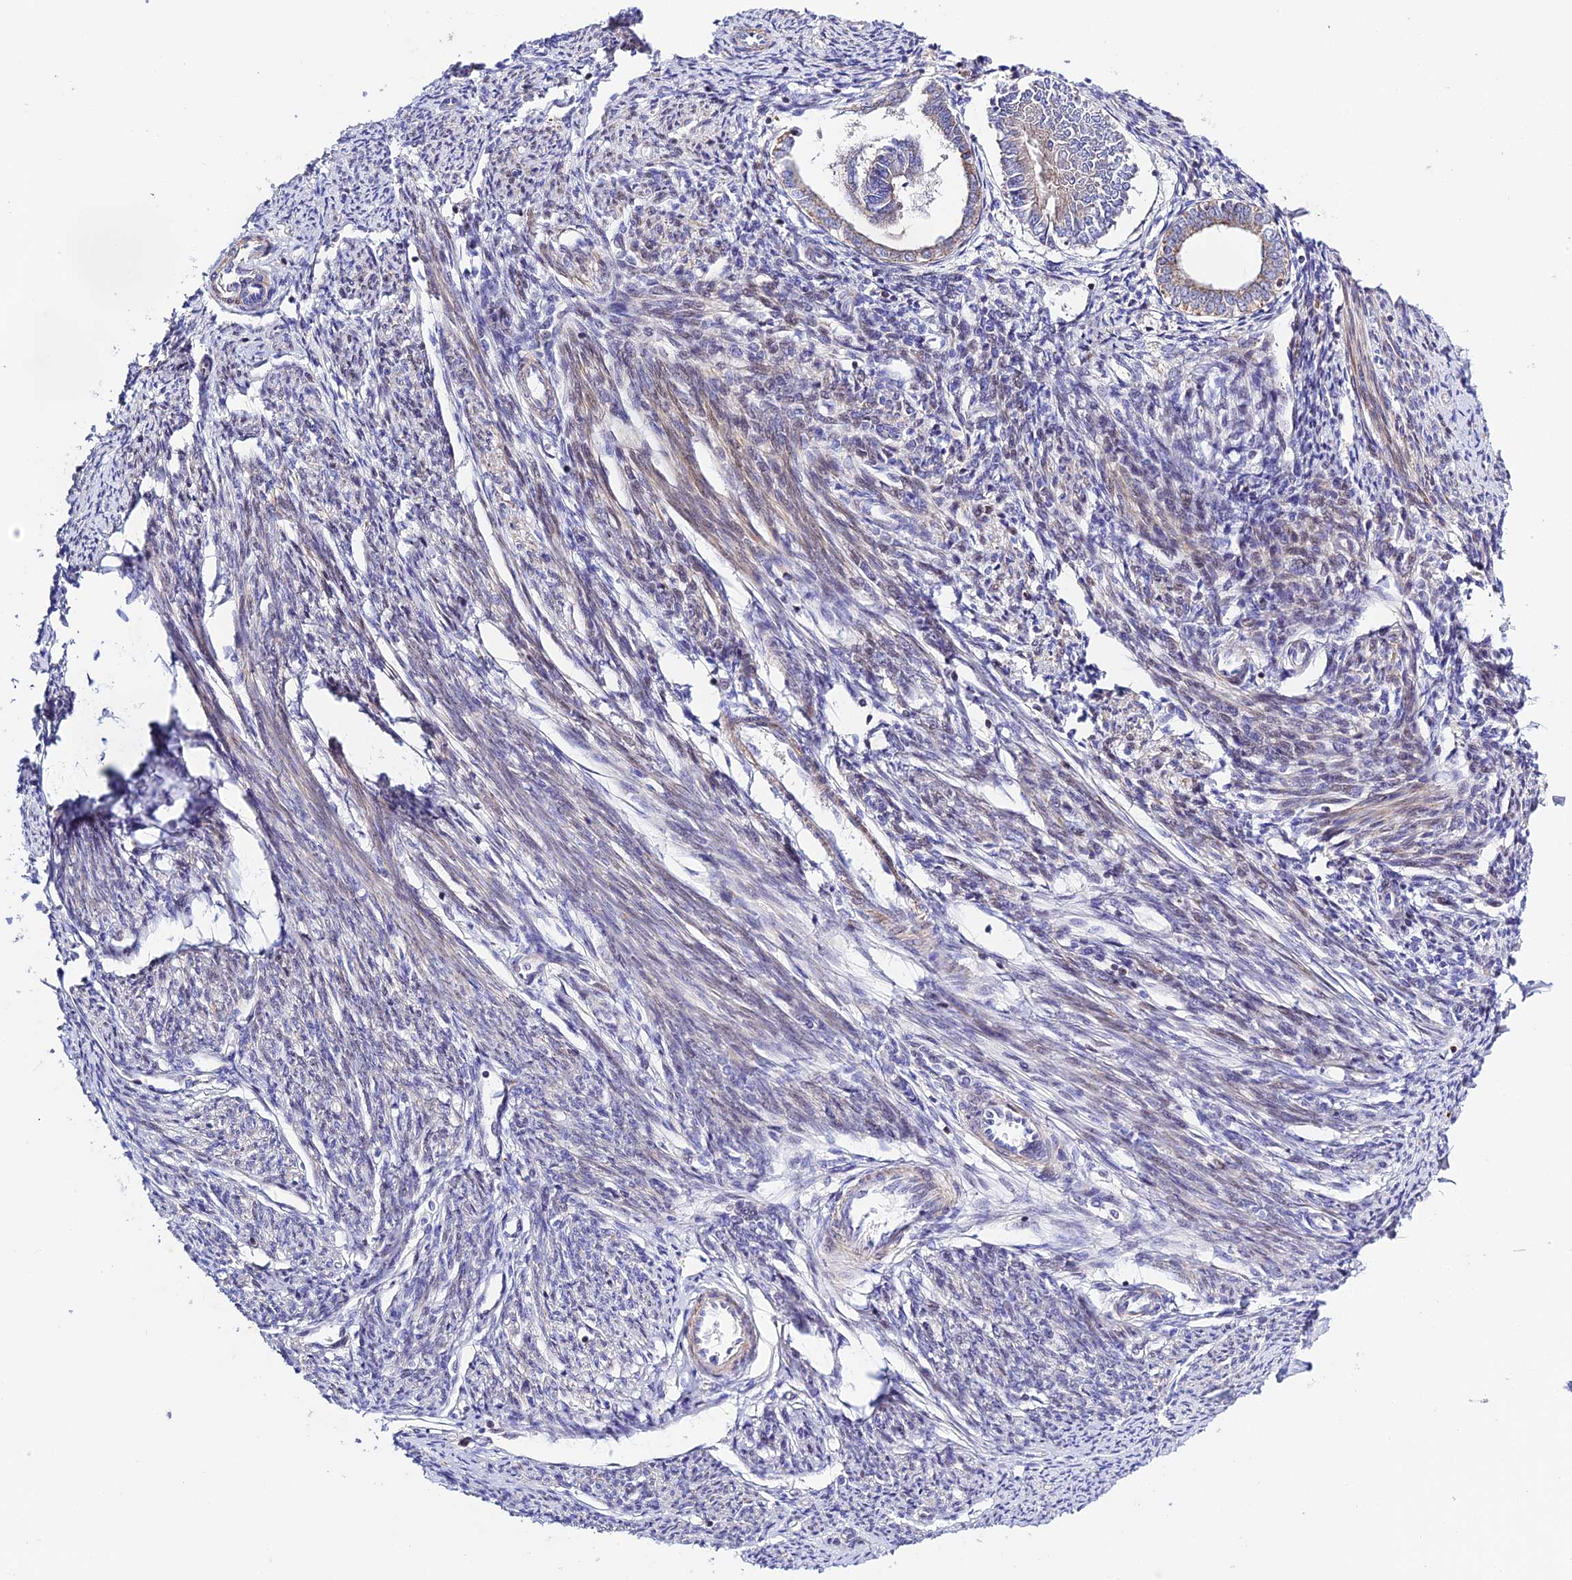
{"staining": {"intensity": "strong", "quantity": "25%-75%", "location": "cytoplasmic/membranous"}, "tissue": "smooth muscle", "cell_type": "Smooth muscle cells", "image_type": "normal", "snomed": [{"axis": "morphology", "description": "Normal tissue, NOS"}, {"axis": "topography", "description": "Smooth muscle"}, {"axis": "topography", "description": "Uterus"}], "caption": "Immunohistochemistry (DAB (3,3'-diaminobenzidine)) staining of normal smooth muscle displays strong cytoplasmic/membranous protein staining in approximately 25%-75% of smooth muscle cells. The protein is stained brown, and the nuclei are stained in blue (DAB (3,3'-diaminobenzidine) IHC with brightfield microscopy, high magnification).", "gene": "PRIM1", "patient": {"sex": "female", "age": 59}}